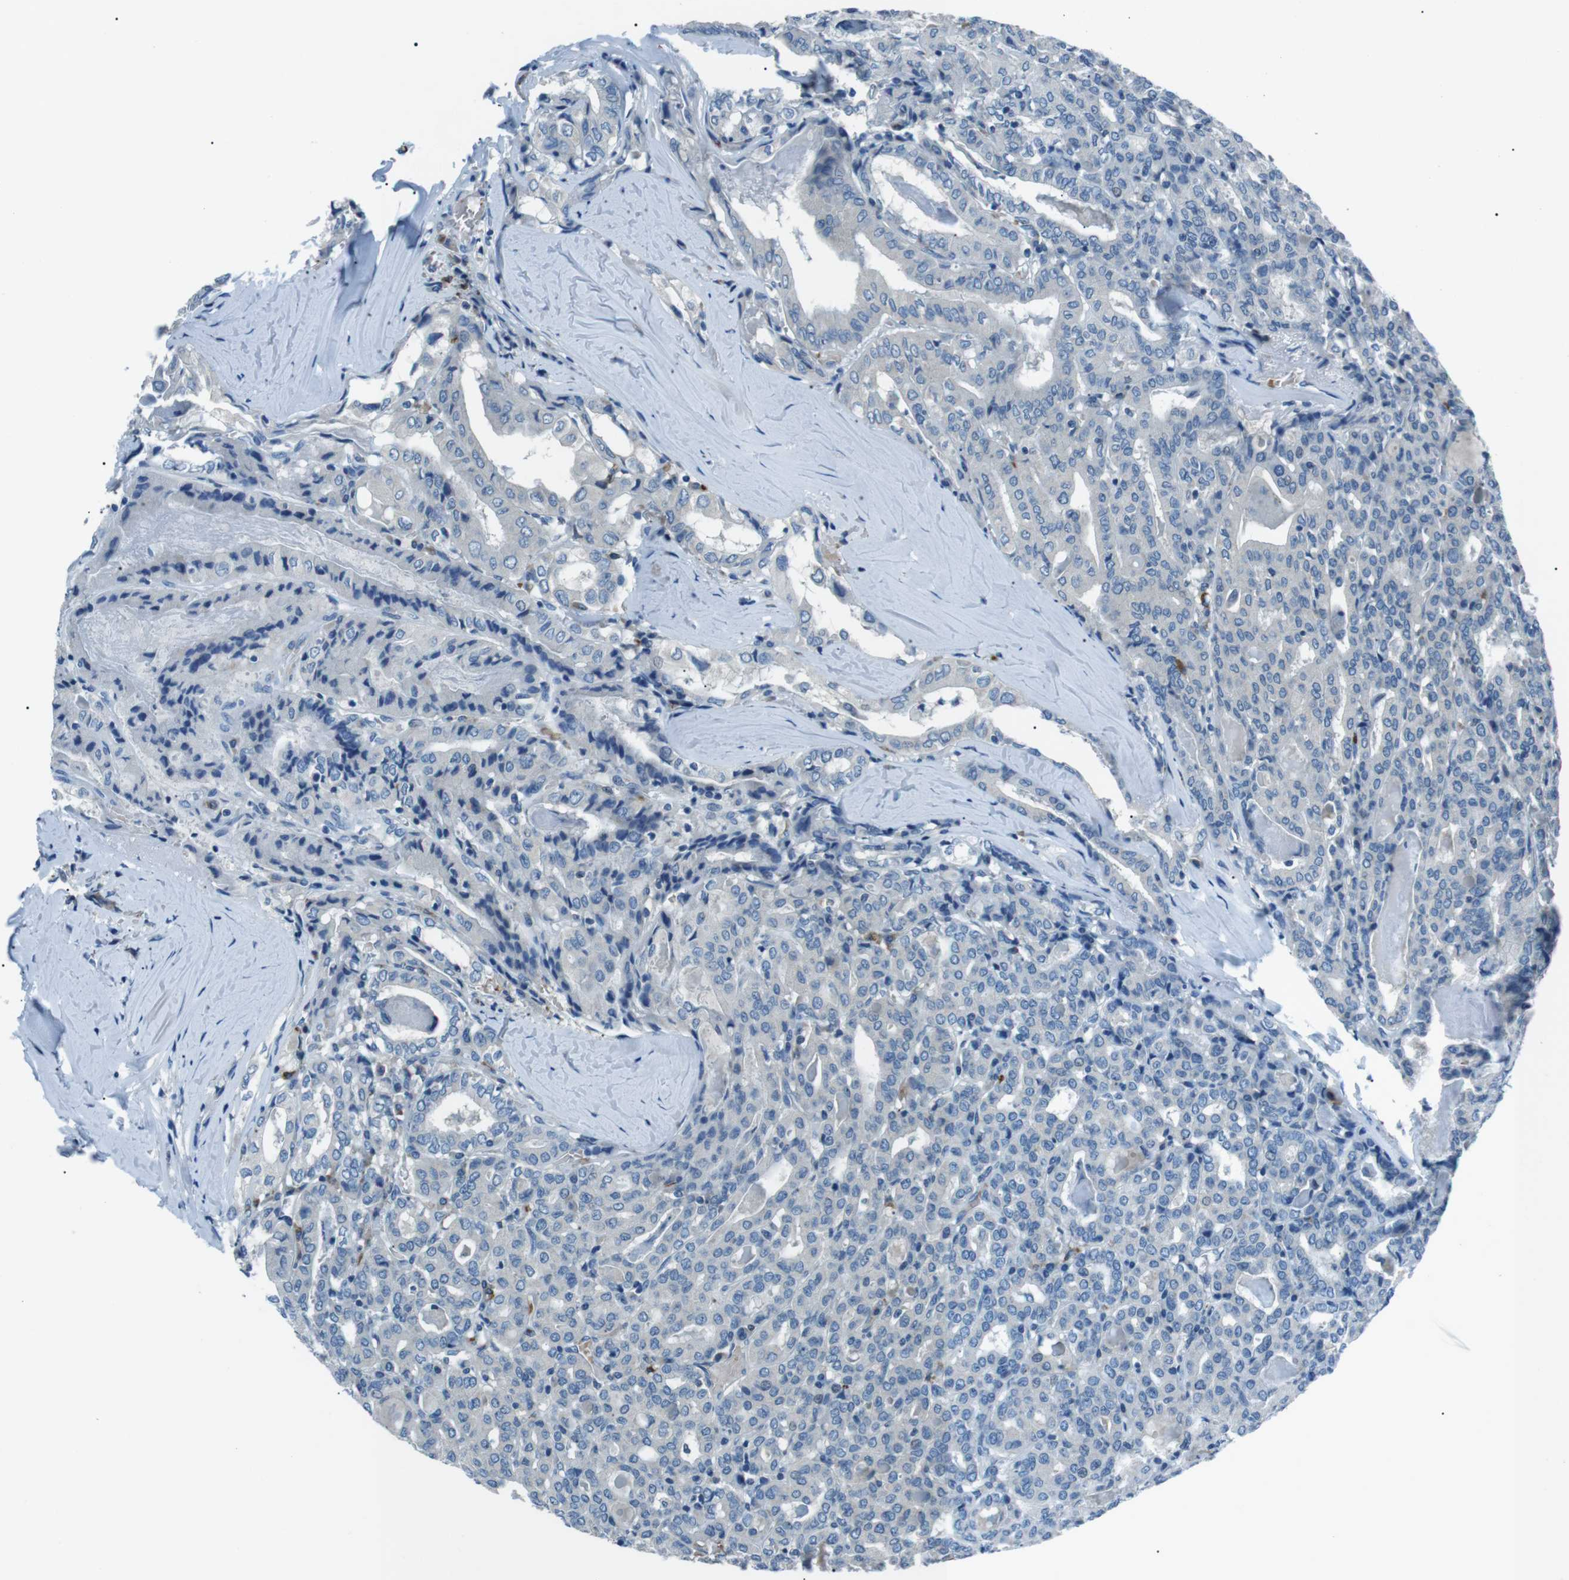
{"staining": {"intensity": "negative", "quantity": "none", "location": "none"}, "tissue": "thyroid cancer", "cell_type": "Tumor cells", "image_type": "cancer", "snomed": [{"axis": "morphology", "description": "Papillary adenocarcinoma, NOS"}, {"axis": "topography", "description": "Thyroid gland"}], "caption": "This is an IHC histopathology image of thyroid cancer (papillary adenocarcinoma). There is no expression in tumor cells.", "gene": "ST6GAL1", "patient": {"sex": "female", "age": 42}}